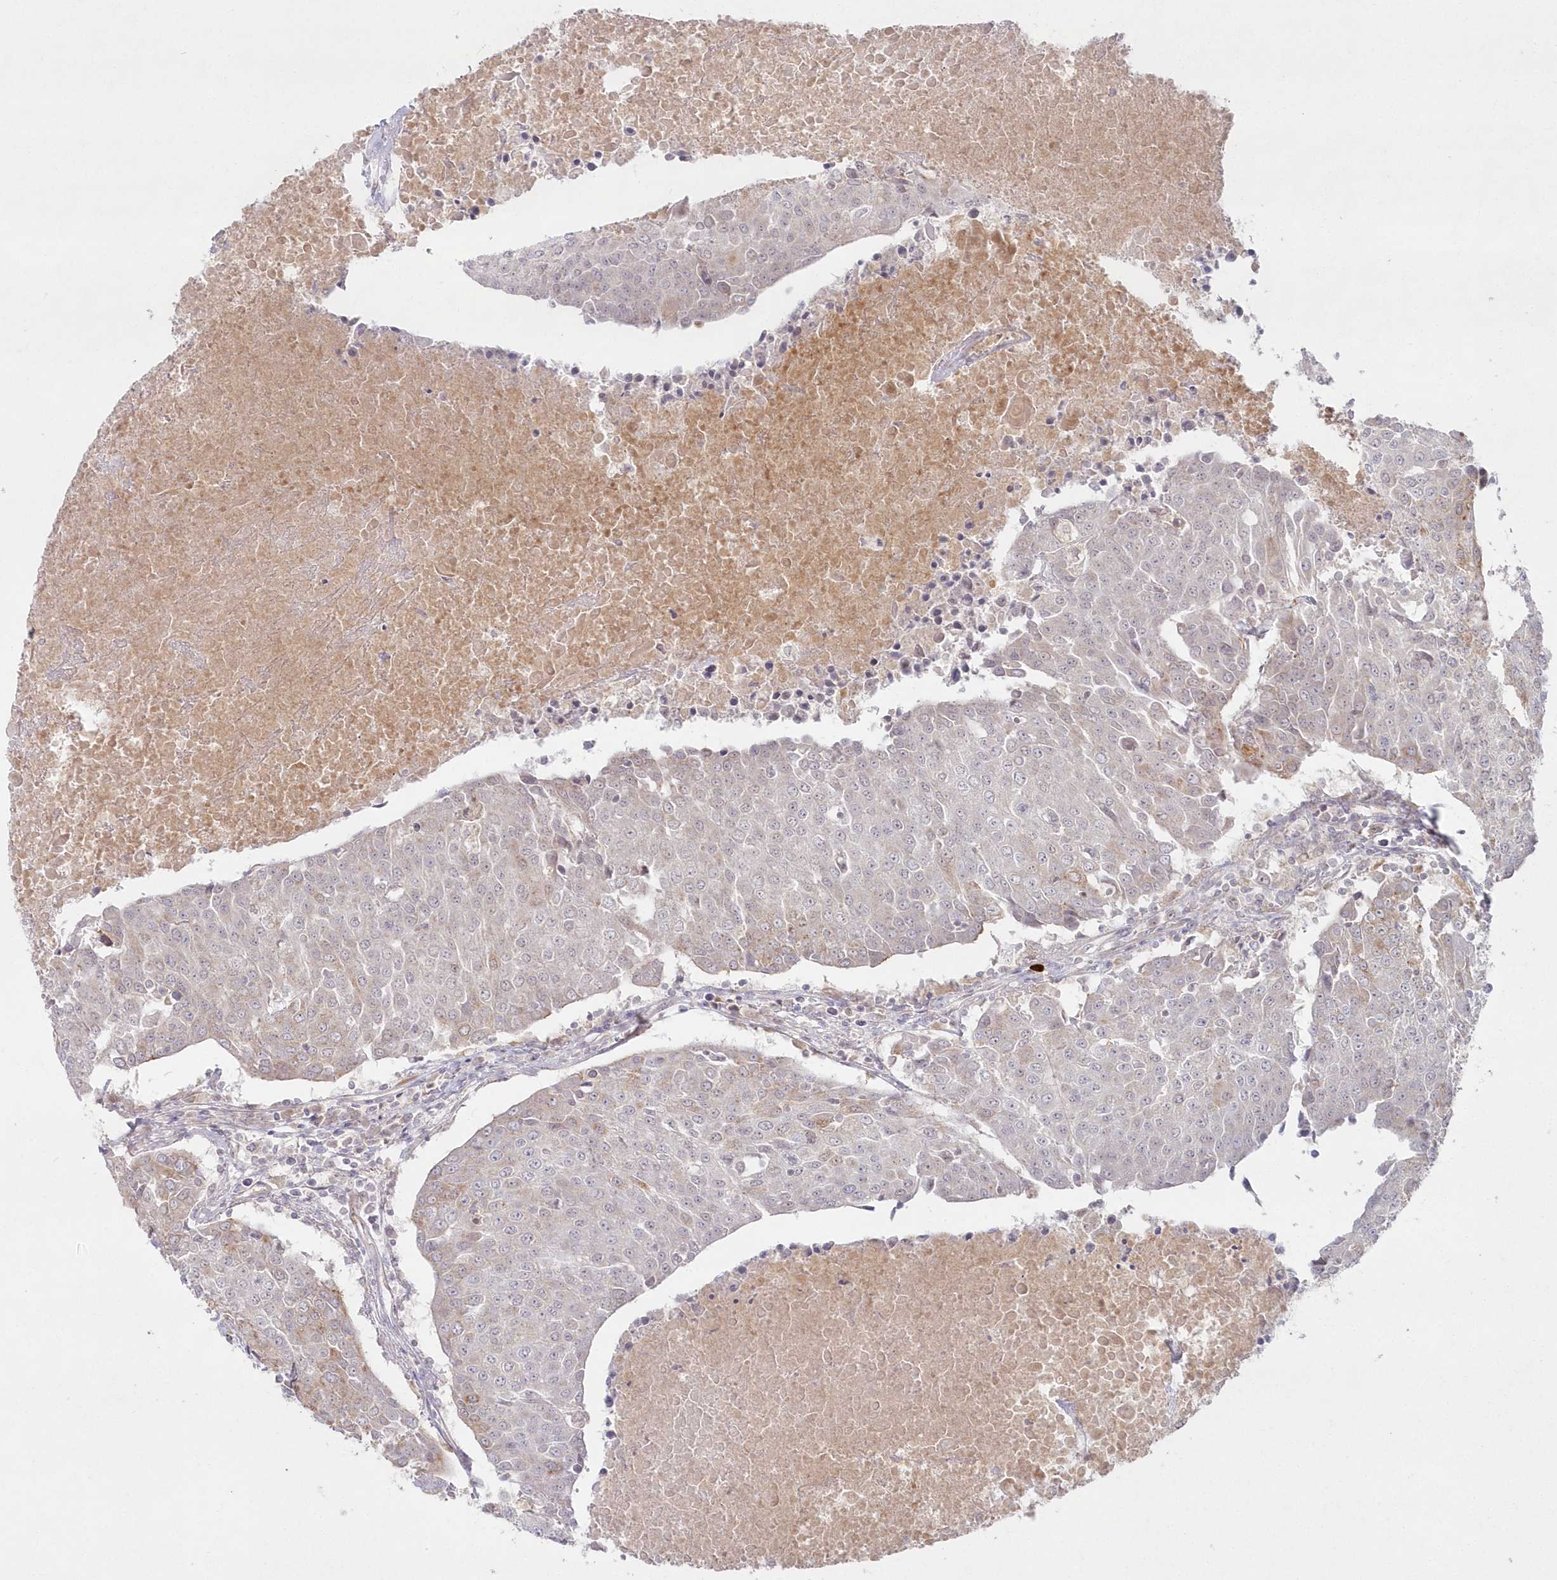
{"staining": {"intensity": "weak", "quantity": "<25%", "location": "cytoplasmic/membranous"}, "tissue": "urothelial cancer", "cell_type": "Tumor cells", "image_type": "cancer", "snomed": [{"axis": "morphology", "description": "Urothelial carcinoma, High grade"}, {"axis": "topography", "description": "Urinary bladder"}], "caption": "The micrograph shows no significant positivity in tumor cells of urothelial cancer. (Stains: DAB (3,3'-diaminobenzidine) IHC with hematoxylin counter stain, Microscopy: brightfield microscopy at high magnification).", "gene": "ARSB", "patient": {"sex": "female", "age": 85}}